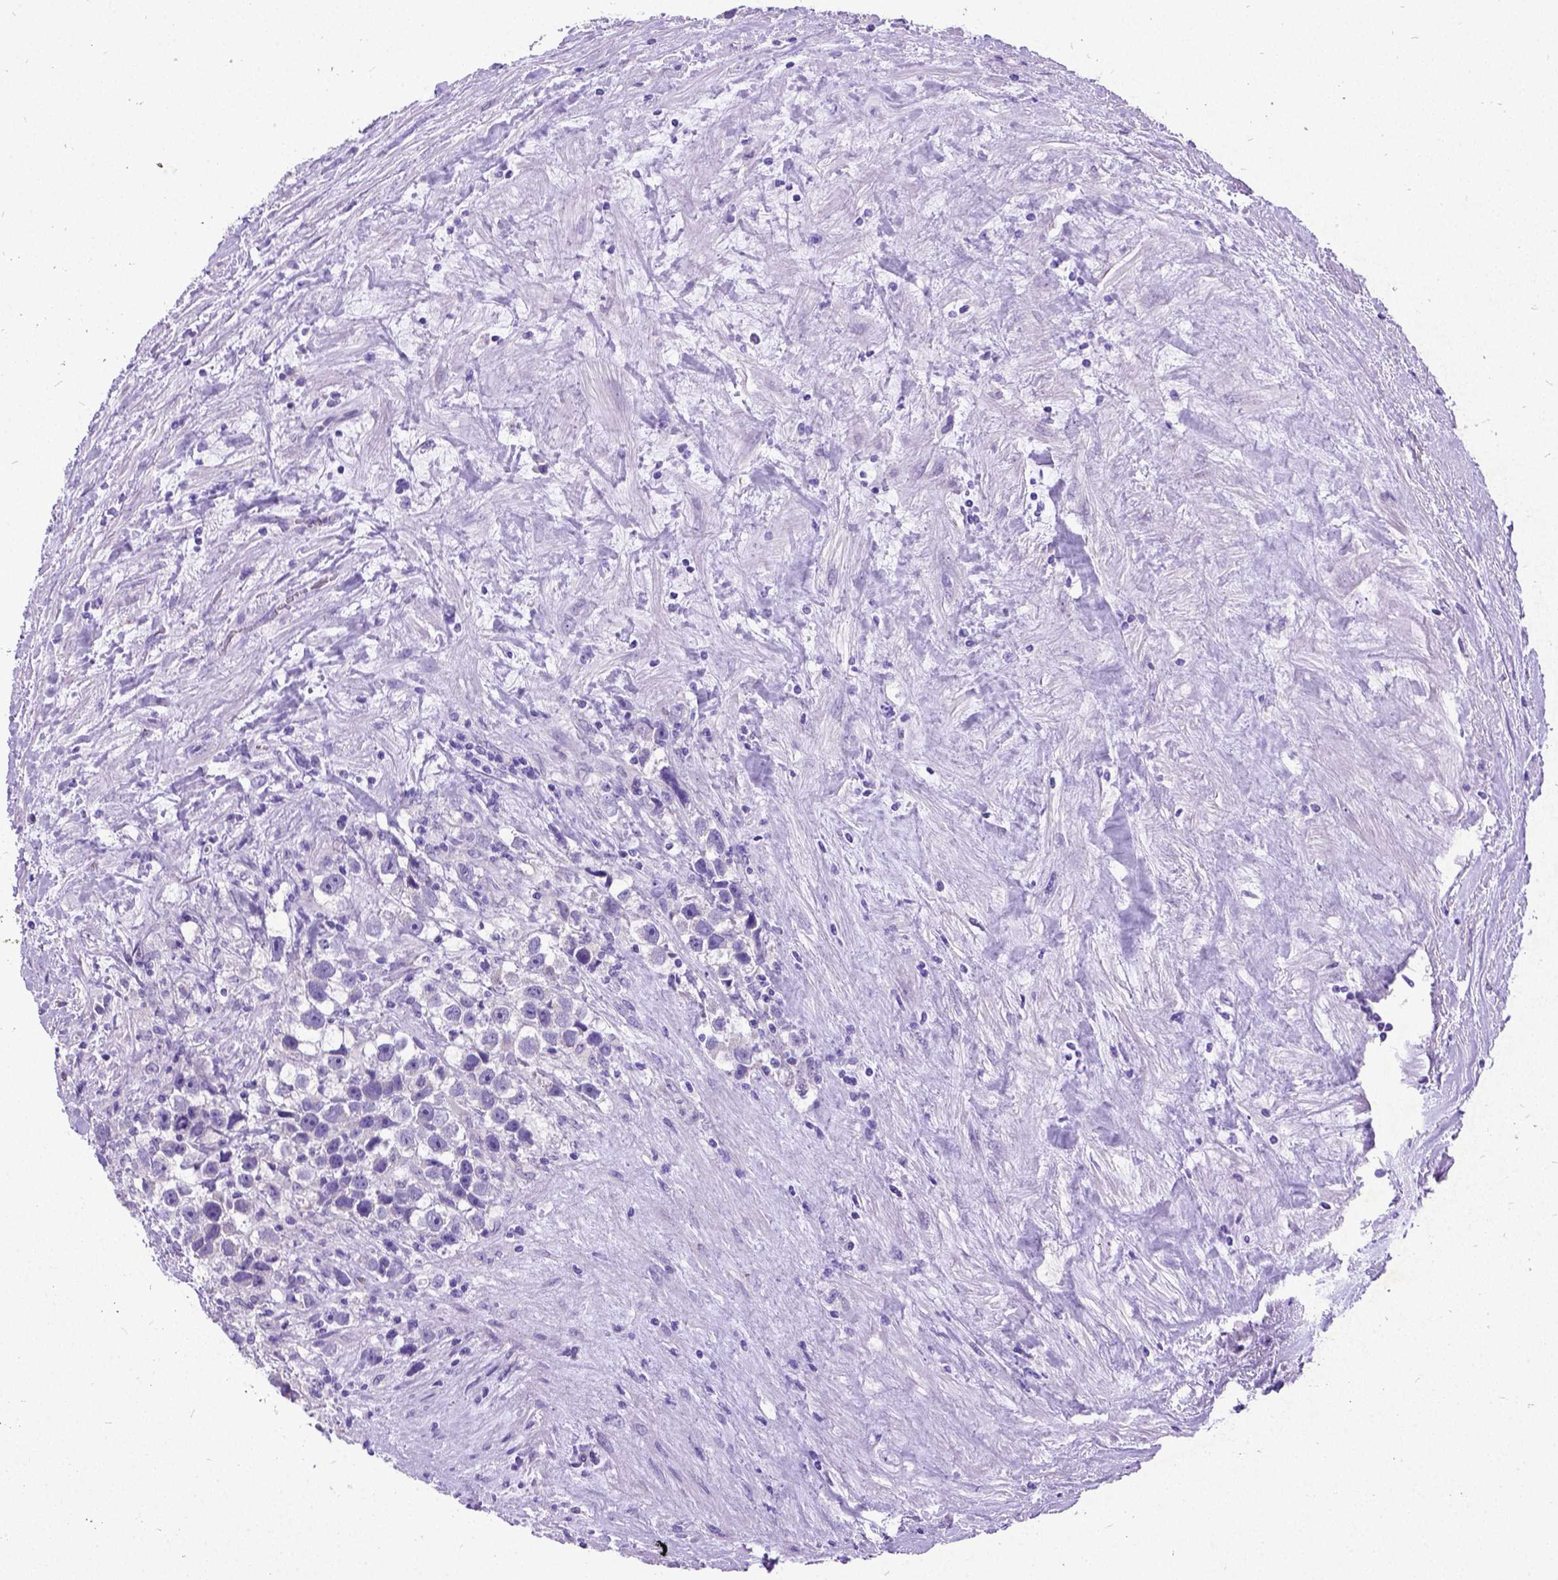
{"staining": {"intensity": "negative", "quantity": "none", "location": "none"}, "tissue": "testis cancer", "cell_type": "Tumor cells", "image_type": "cancer", "snomed": [{"axis": "morphology", "description": "Seminoma, NOS"}, {"axis": "topography", "description": "Testis"}], "caption": "Immunohistochemistry image of neoplastic tissue: testis cancer (seminoma) stained with DAB shows no significant protein positivity in tumor cells.", "gene": "NEUROD4", "patient": {"sex": "male", "age": 43}}